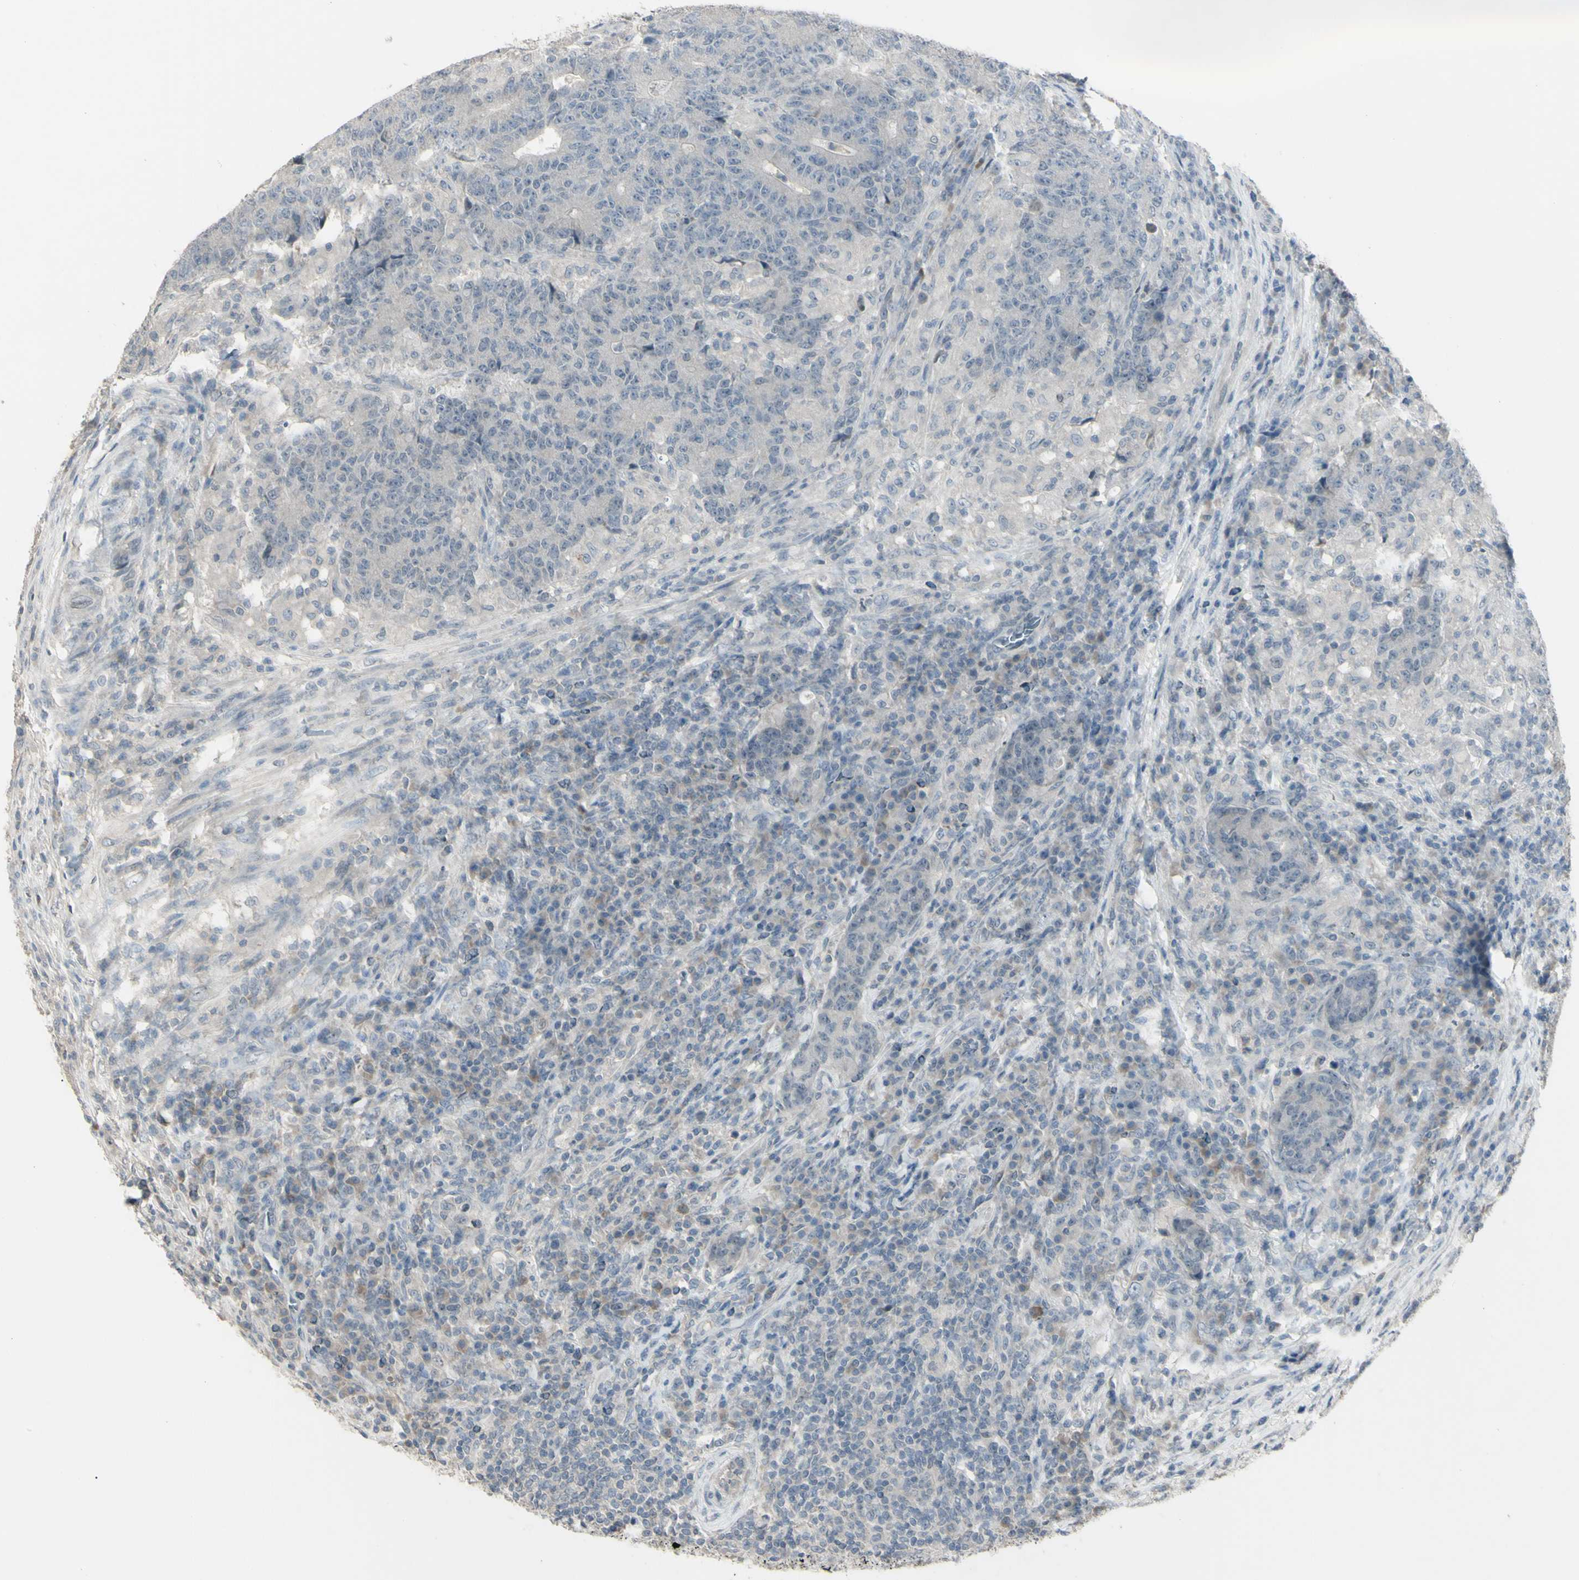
{"staining": {"intensity": "negative", "quantity": "none", "location": "none"}, "tissue": "colorectal cancer", "cell_type": "Tumor cells", "image_type": "cancer", "snomed": [{"axis": "morphology", "description": "Normal tissue, NOS"}, {"axis": "morphology", "description": "Adenocarcinoma, NOS"}, {"axis": "topography", "description": "Colon"}], "caption": "Immunohistochemistry histopathology image of adenocarcinoma (colorectal) stained for a protein (brown), which displays no staining in tumor cells.", "gene": "PIAS4", "patient": {"sex": "female", "age": 75}}